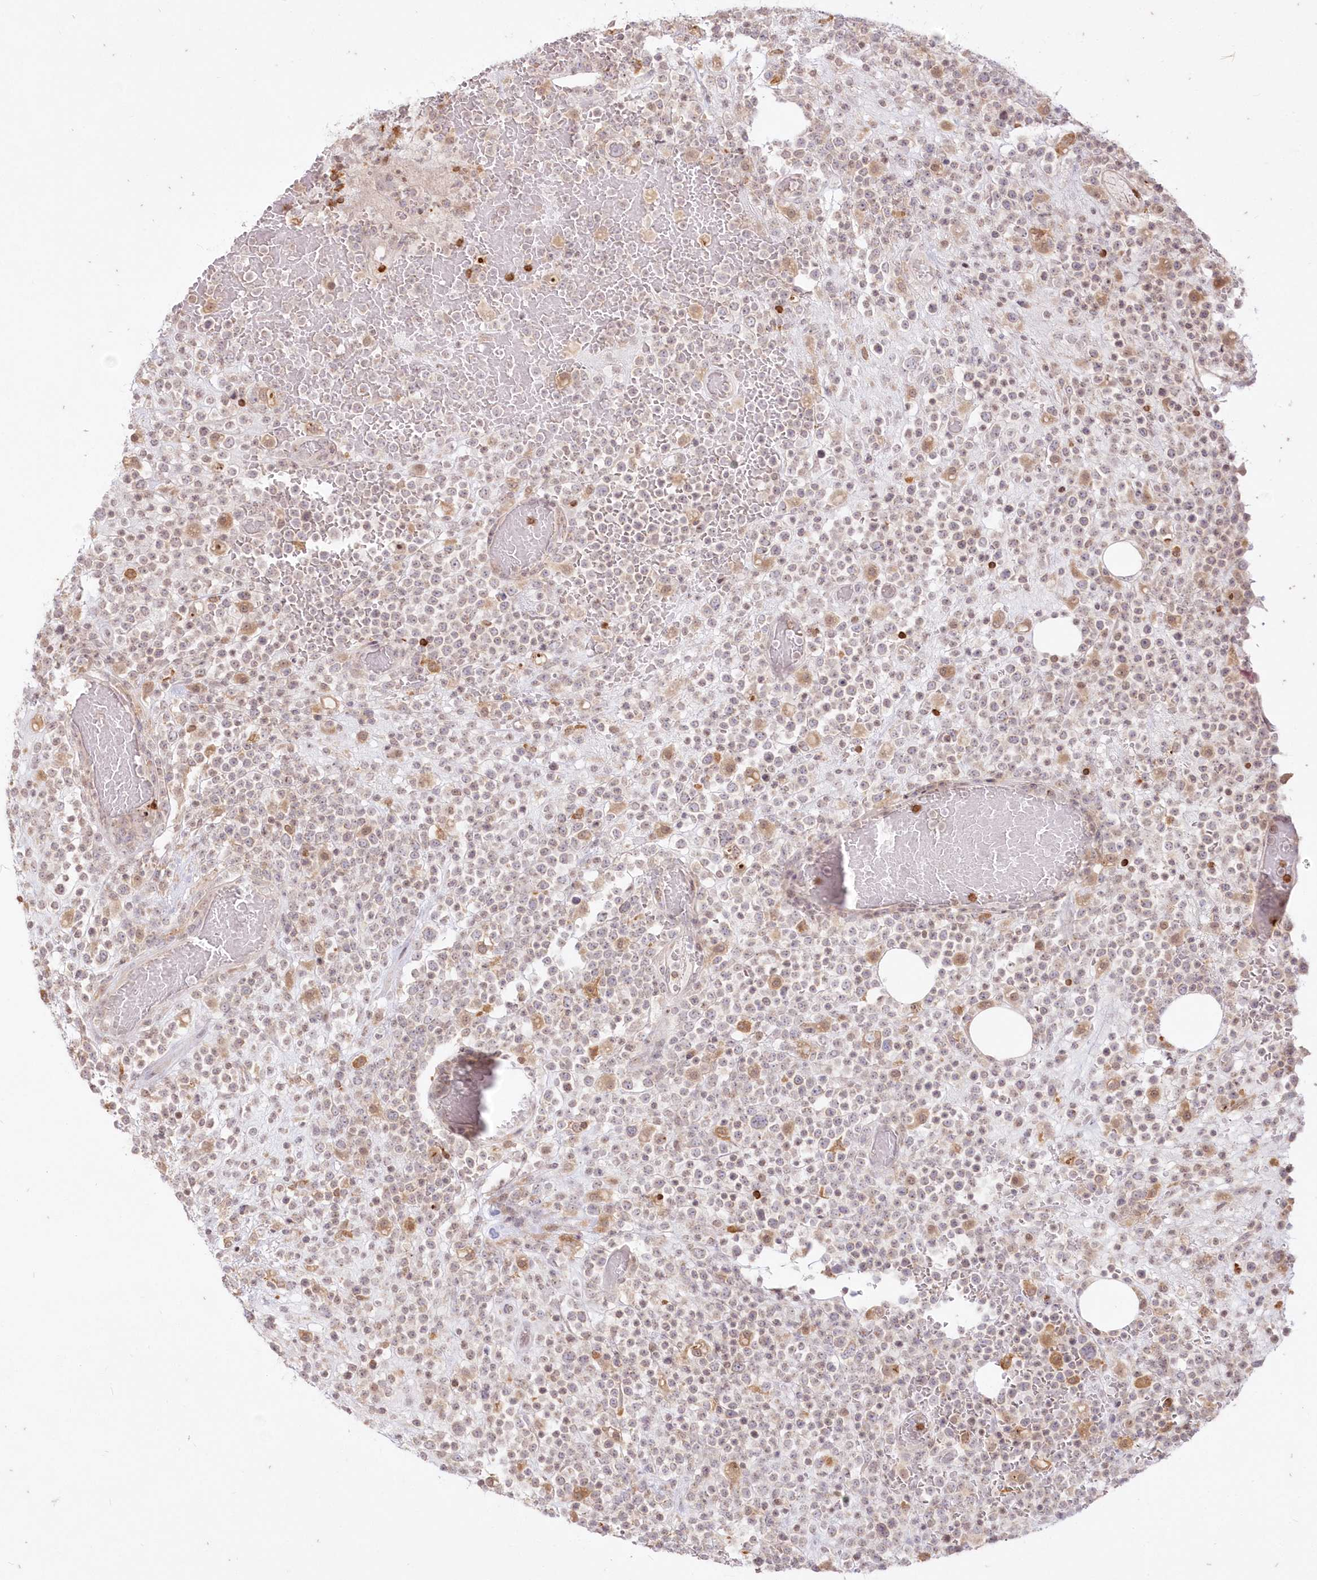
{"staining": {"intensity": "negative", "quantity": "none", "location": "none"}, "tissue": "lymphoma", "cell_type": "Tumor cells", "image_type": "cancer", "snomed": [{"axis": "morphology", "description": "Malignant lymphoma, non-Hodgkin's type, High grade"}, {"axis": "topography", "description": "Colon"}], "caption": "The micrograph exhibits no staining of tumor cells in lymphoma. The staining was performed using DAB to visualize the protein expression in brown, while the nuclei were stained in blue with hematoxylin (Magnification: 20x).", "gene": "MTMR3", "patient": {"sex": "female", "age": 53}}